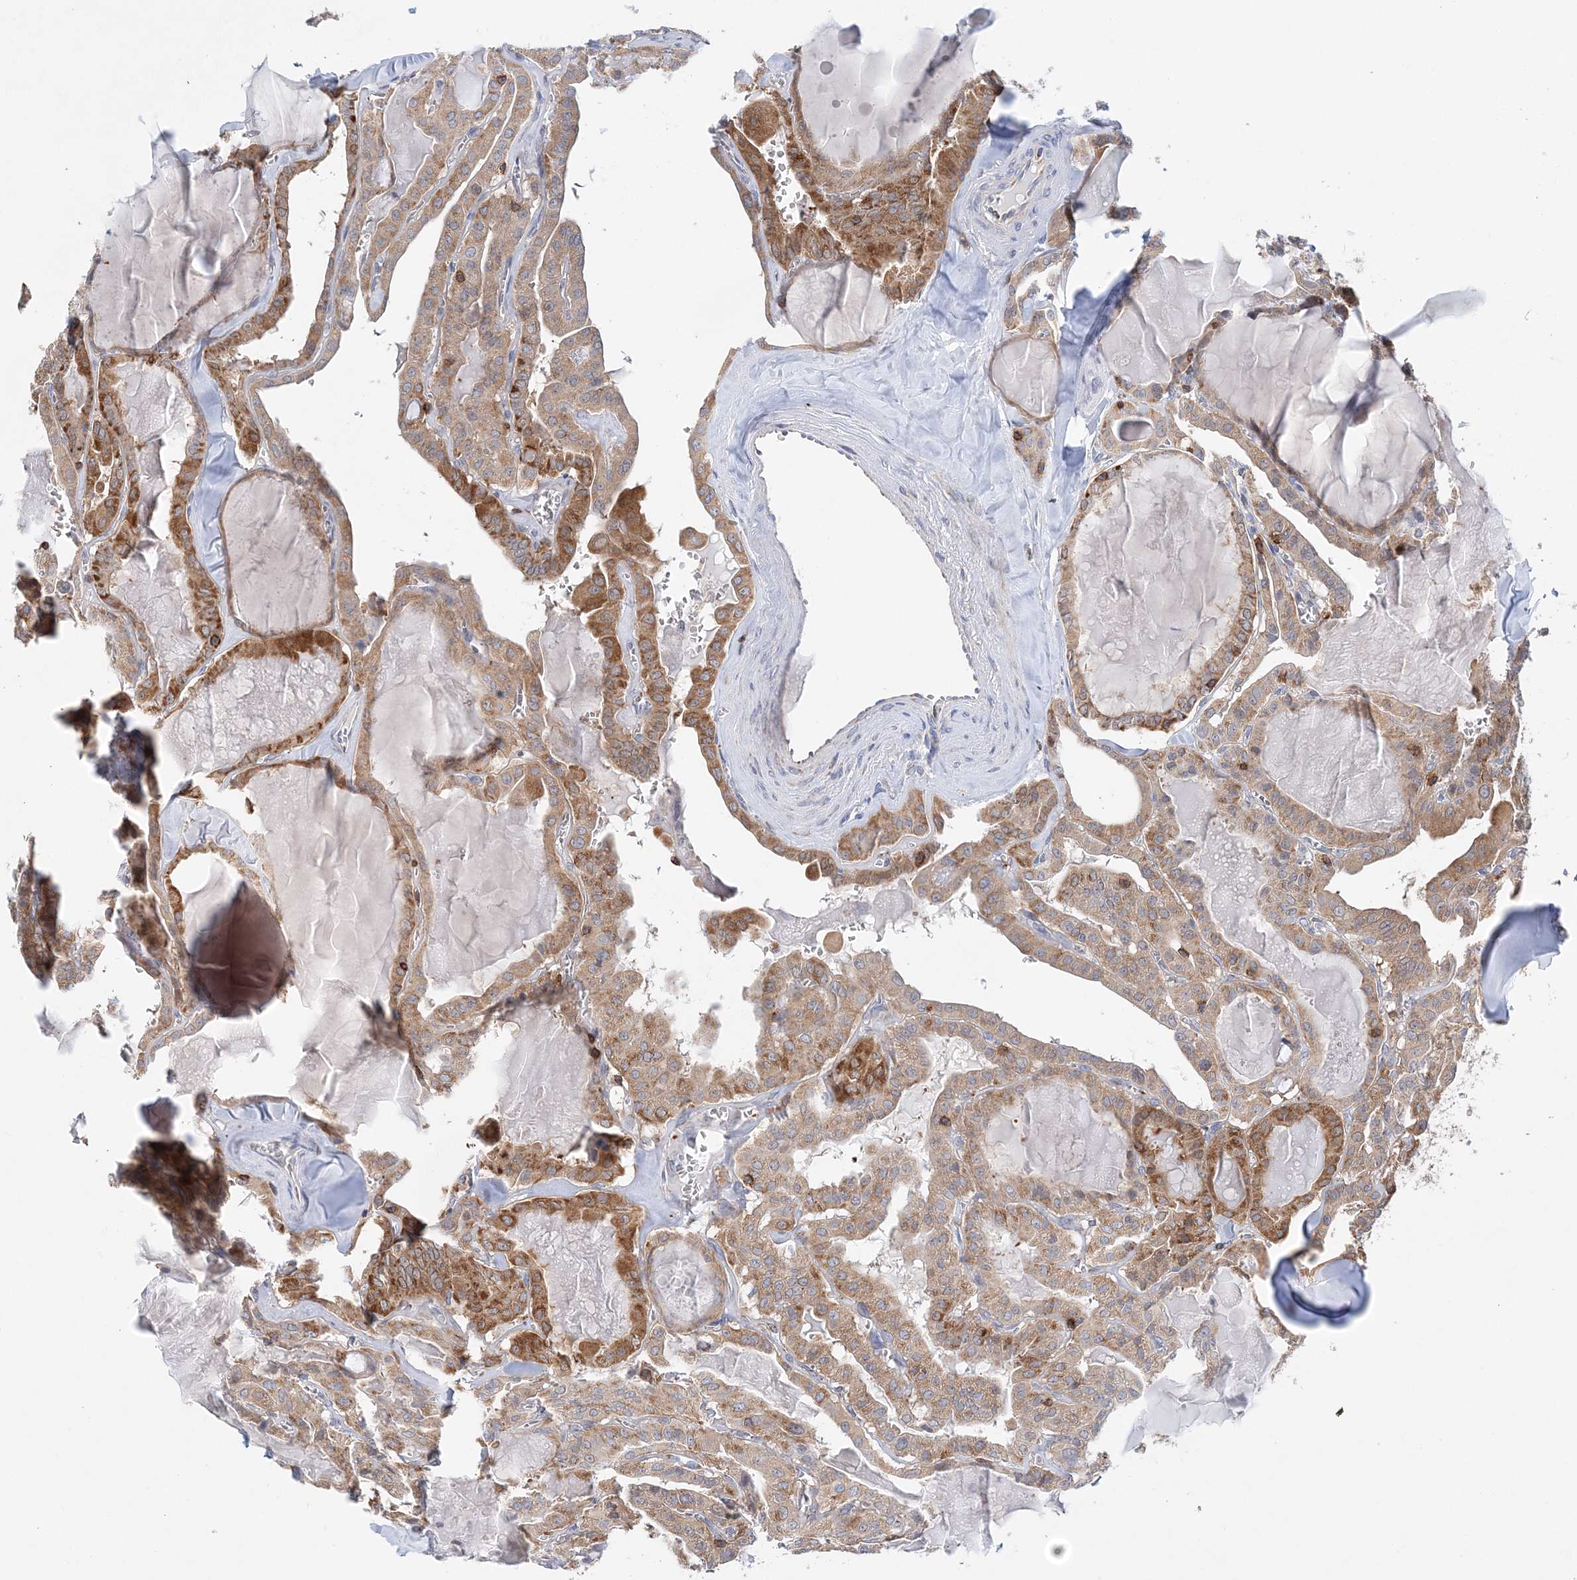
{"staining": {"intensity": "moderate", "quantity": ">75%", "location": "cytoplasmic/membranous"}, "tissue": "thyroid cancer", "cell_type": "Tumor cells", "image_type": "cancer", "snomed": [{"axis": "morphology", "description": "Papillary adenocarcinoma, NOS"}, {"axis": "topography", "description": "Thyroid gland"}], "caption": "Immunohistochemistry (DAB (3,3'-diaminobenzidine)) staining of human thyroid cancer (papillary adenocarcinoma) exhibits moderate cytoplasmic/membranous protein positivity in about >75% of tumor cells.", "gene": "TTC32", "patient": {"sex": "male", "age": 52}}